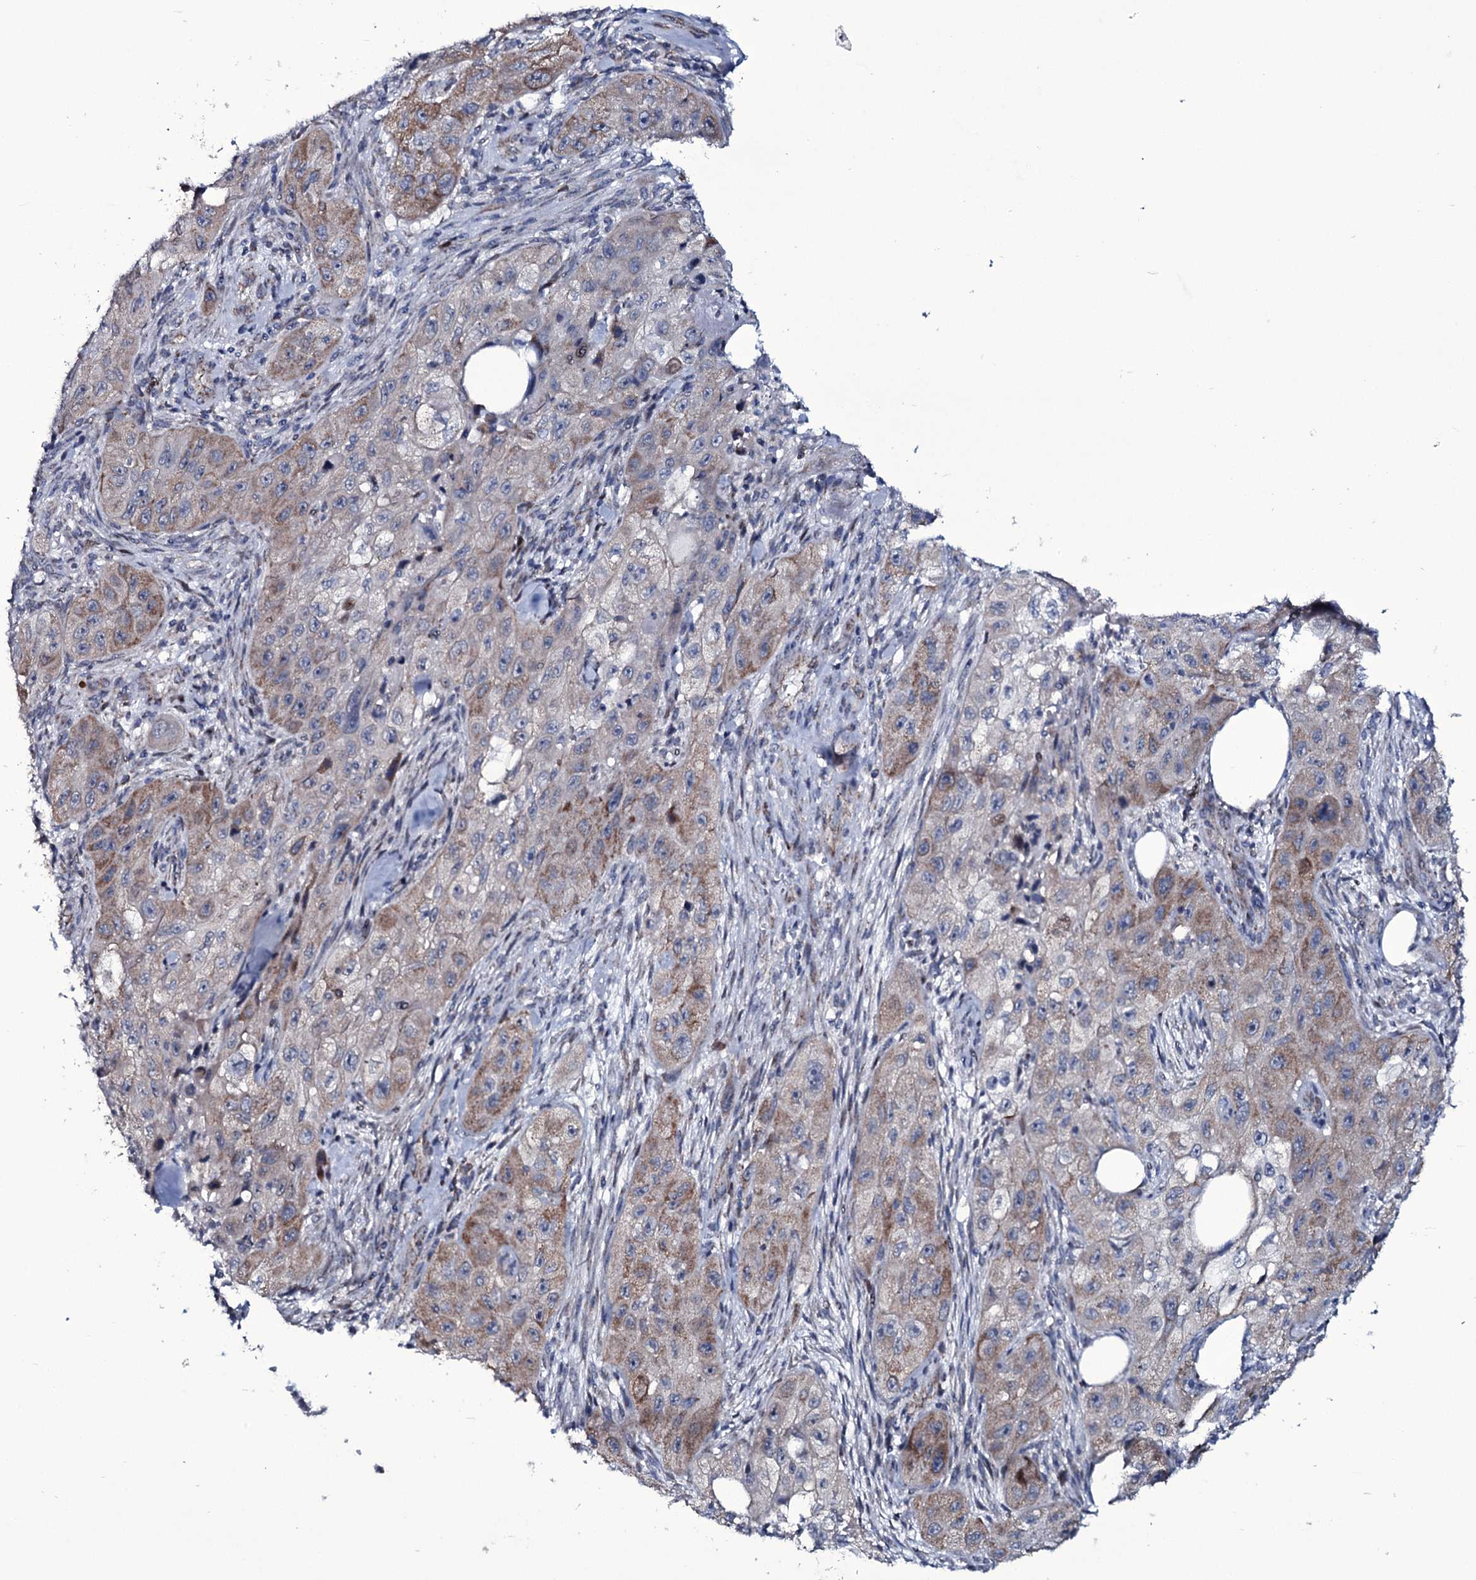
{"staining": {"intensity": "moderate", "quantity": "<25%", "location": "cytoplasmic/membranous"}, "tissue": "skin cancer", "cell_type": "Tumor cells", "image_type": "cancer", "snomed": [{"axis": "morphology", "description": "Squamous cell carcinoma, NOS"}, {"axis": "topography", "description": "Skin"}, {"axis": "topography", "description": "Subcutis"}], "caption": "Protein positivity by immunohistochemistry displays moderate cytoplasmic/membranous positivity in approximately <25% of tumor cells in skin cancer.", "gene": "WIPF3", "patient": {"sex": "male", "age": 73}}